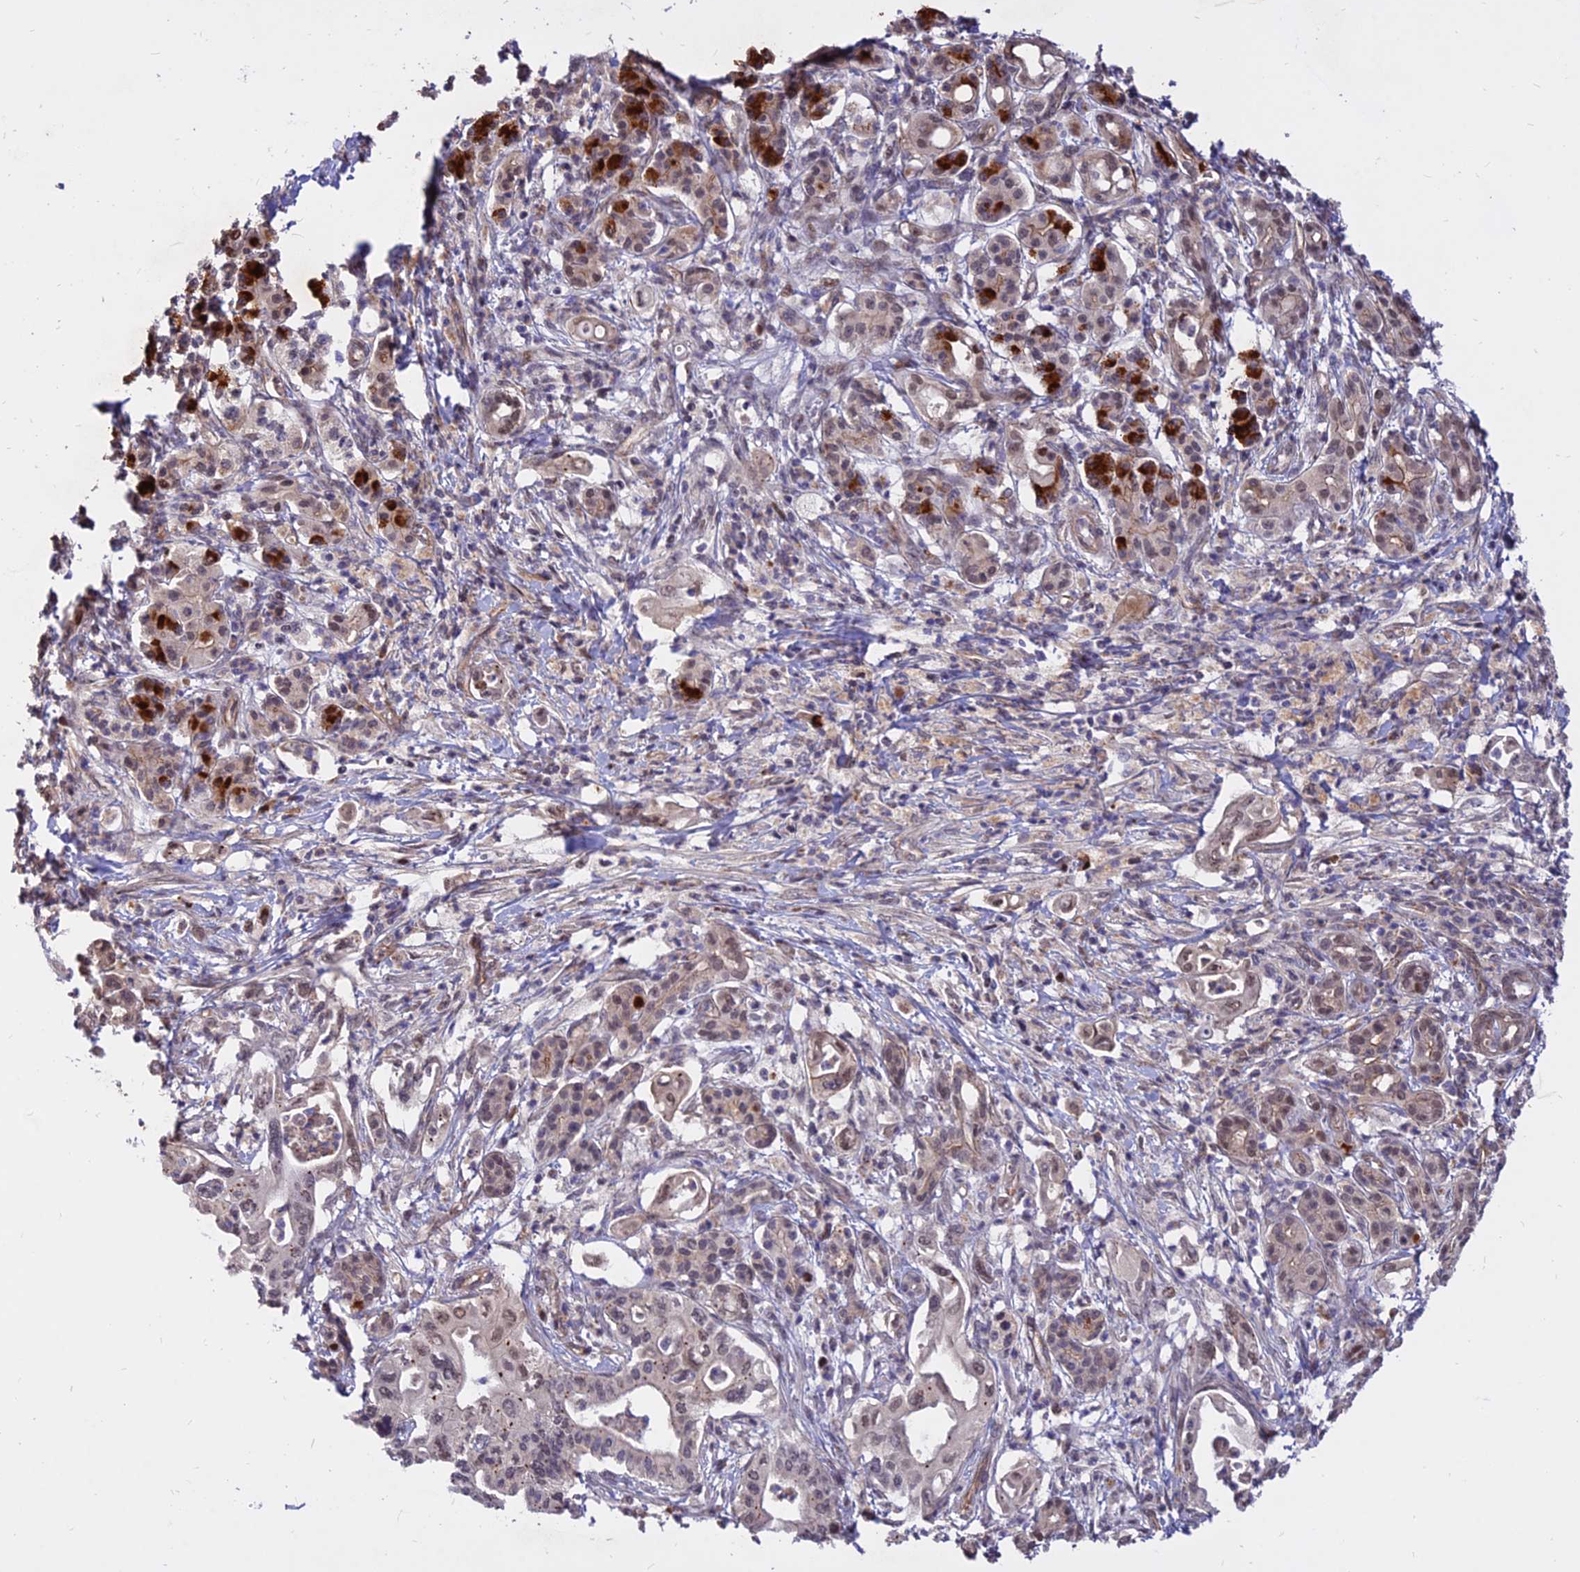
{"staining": {"intensity": "moderate", "quantity": ">75%", "location": "nuclear"}, "tissue": "pancreatic cancer", "cell_type": "Tumor cells", "image_type": "cancer", "snomed": [{"axis": "morphology", "description": "Adenocarcinoma, NOS"}, {"axis": "topography", "description": "Pancreas"}], "caption": "A high-resolution micrograph shows IHC staining of pancreatic cancer, which reveals moderate nuclear staining in about >75% of tumor cells.", "gene": "C11orf68", "patient": {"sex": "female", "age": 77}}